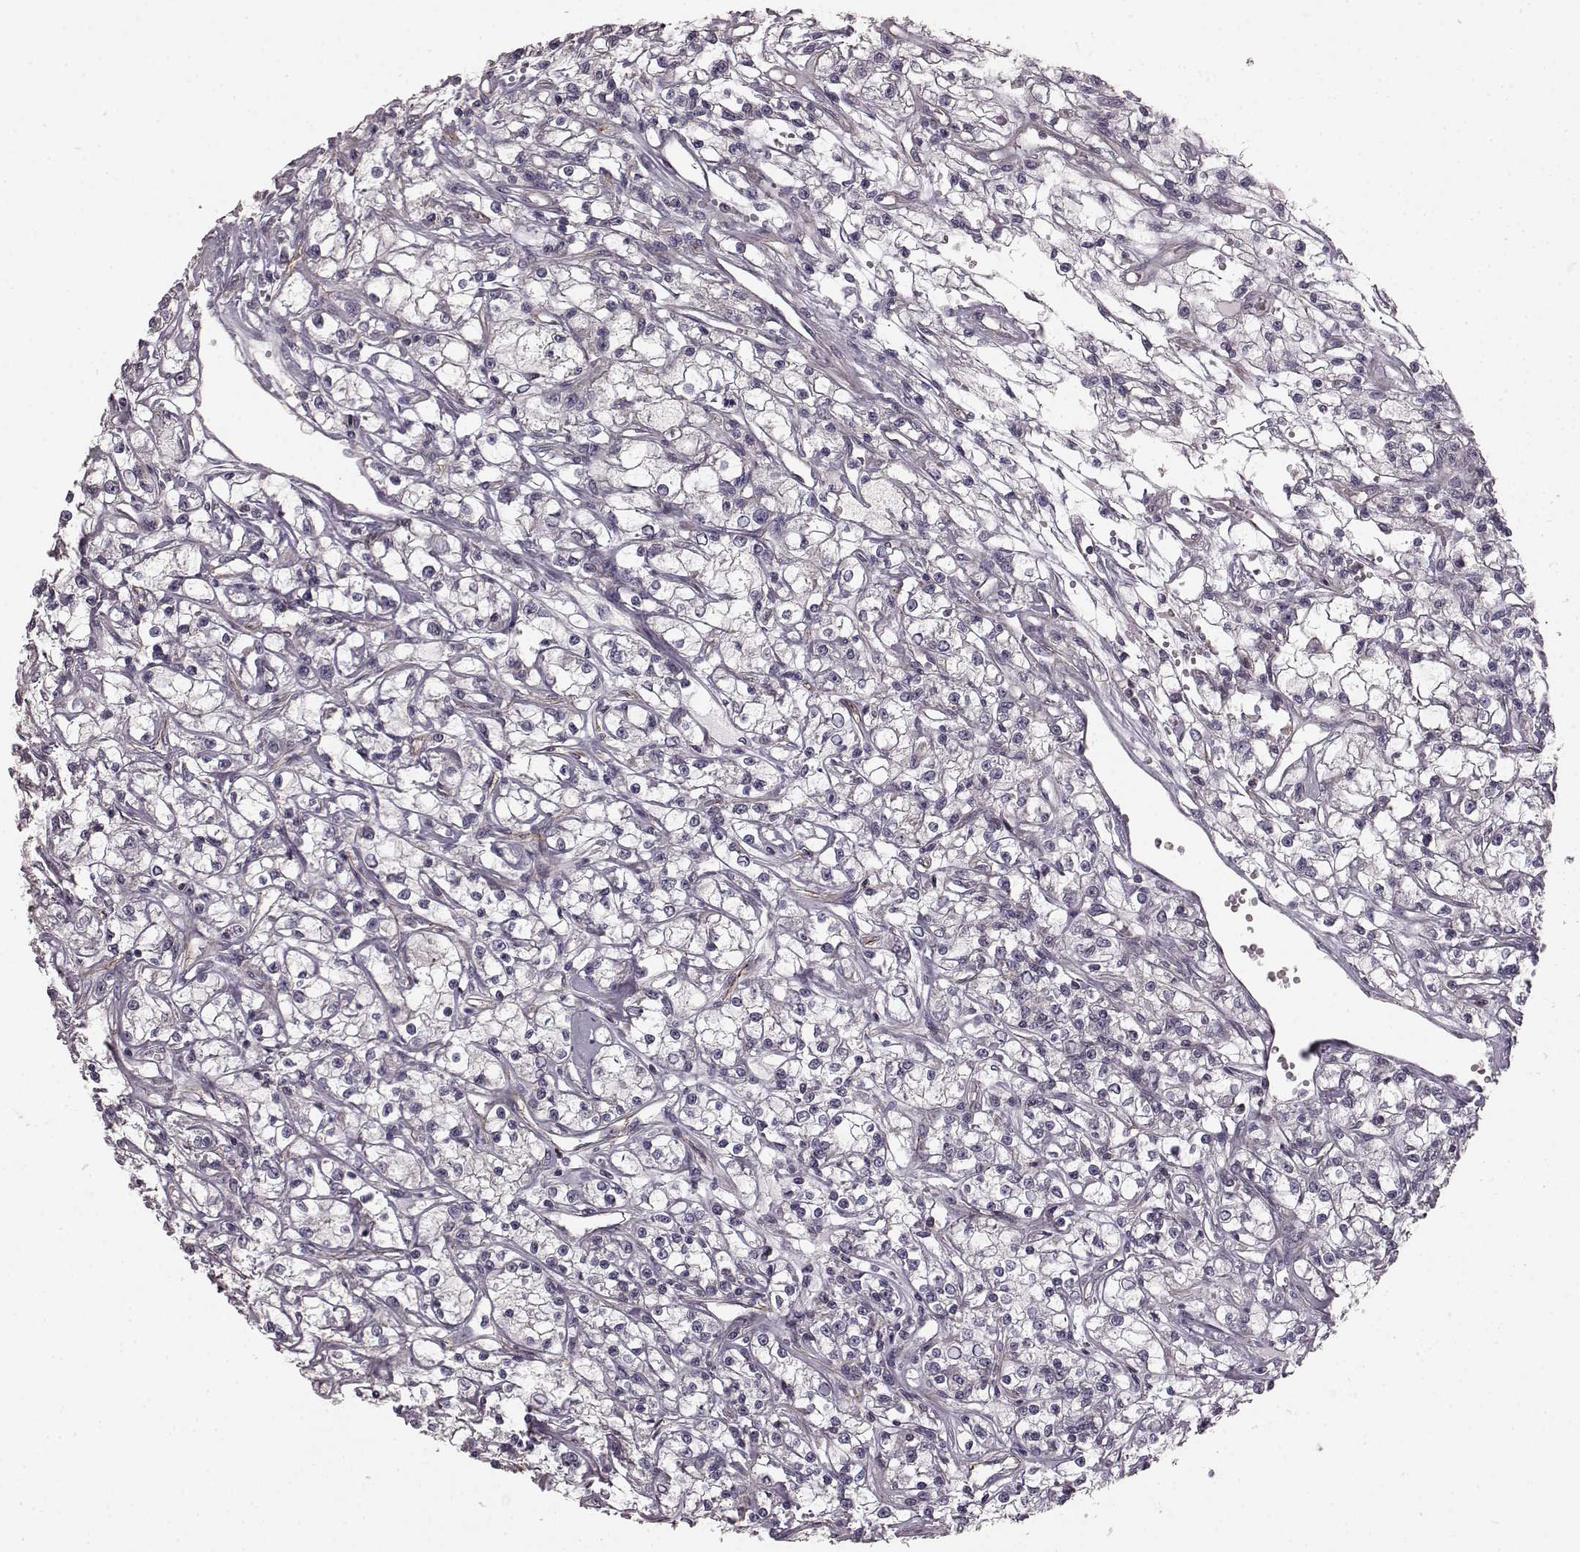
{"staining": {"intensity": "negative", "quantity": "none", "location": "none"}, "tissue": "renal cancer", "cell_type": "Tumor cells", "image_type": "cancer", "snomed": [{"axis": "morphology", "description": "Adenocarcinoma, NOS"}, {"axis": "topography", "description": "Kidney"}], "caption": "A high-resolution image shows immunohistochemistry staining of renal cancer, which displays no significant expression in tumor cells.", "gene": "SLC22A18", "patient": {"sex": "female", "age": 59}}